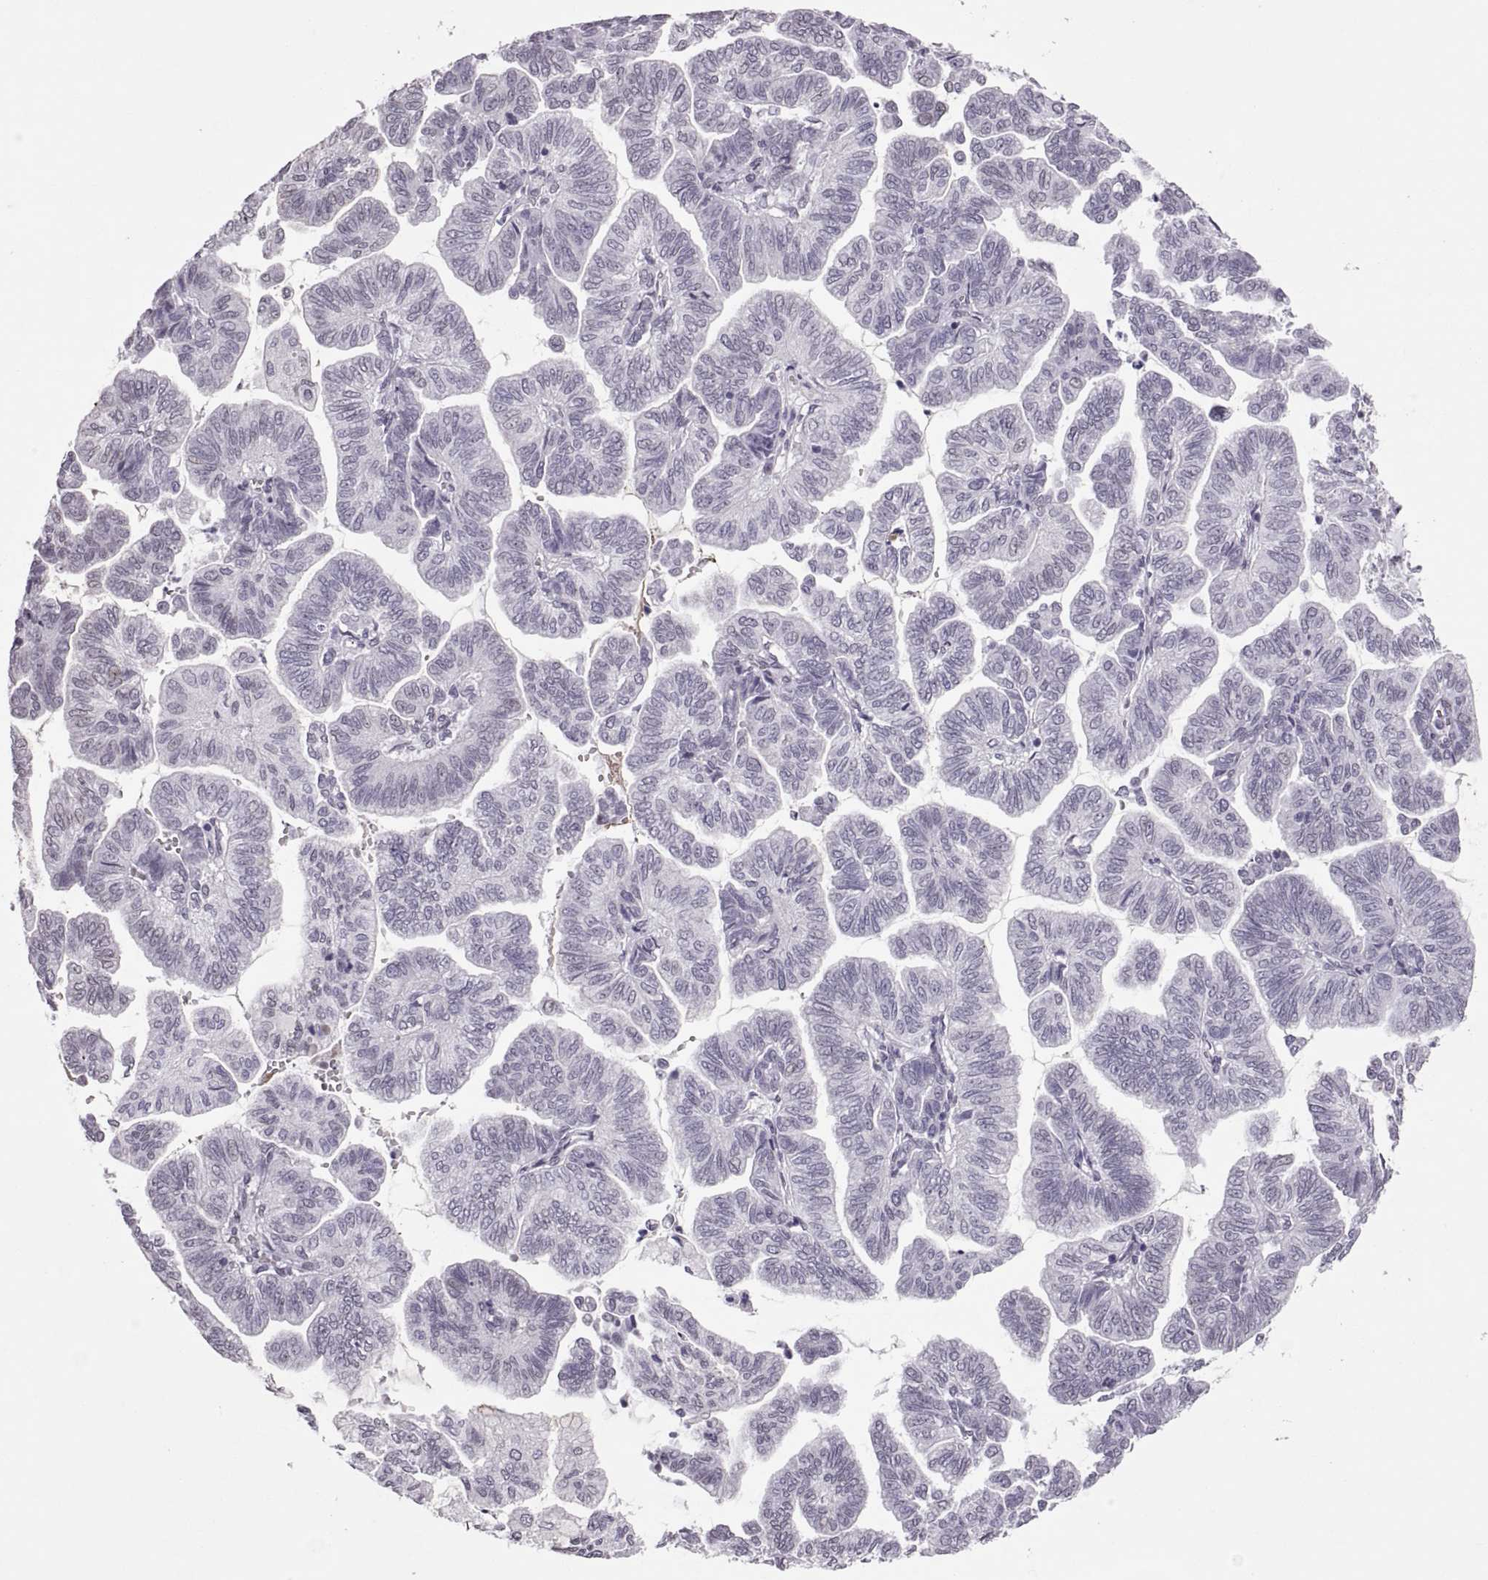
{"staining": {"intensity": "negative", "quantity": "none", "location": "none"}, "tissue": "stomach cancer", "cell_type": "Tumor cells", "image_type": "cancer", "snomed": [{"axis": "morphology", "description": "Adenocarcinoma, NOS"}, {"axis": "topography", "description": "Stomach"}], "caption": "Immunohistochemistry histopathology image of stomach adenocarcinoma stained for a protein (brown), which shows no staining in tumor cells.", "gene": "KRT77", "patient": {"sex": "male", "age": 83}}